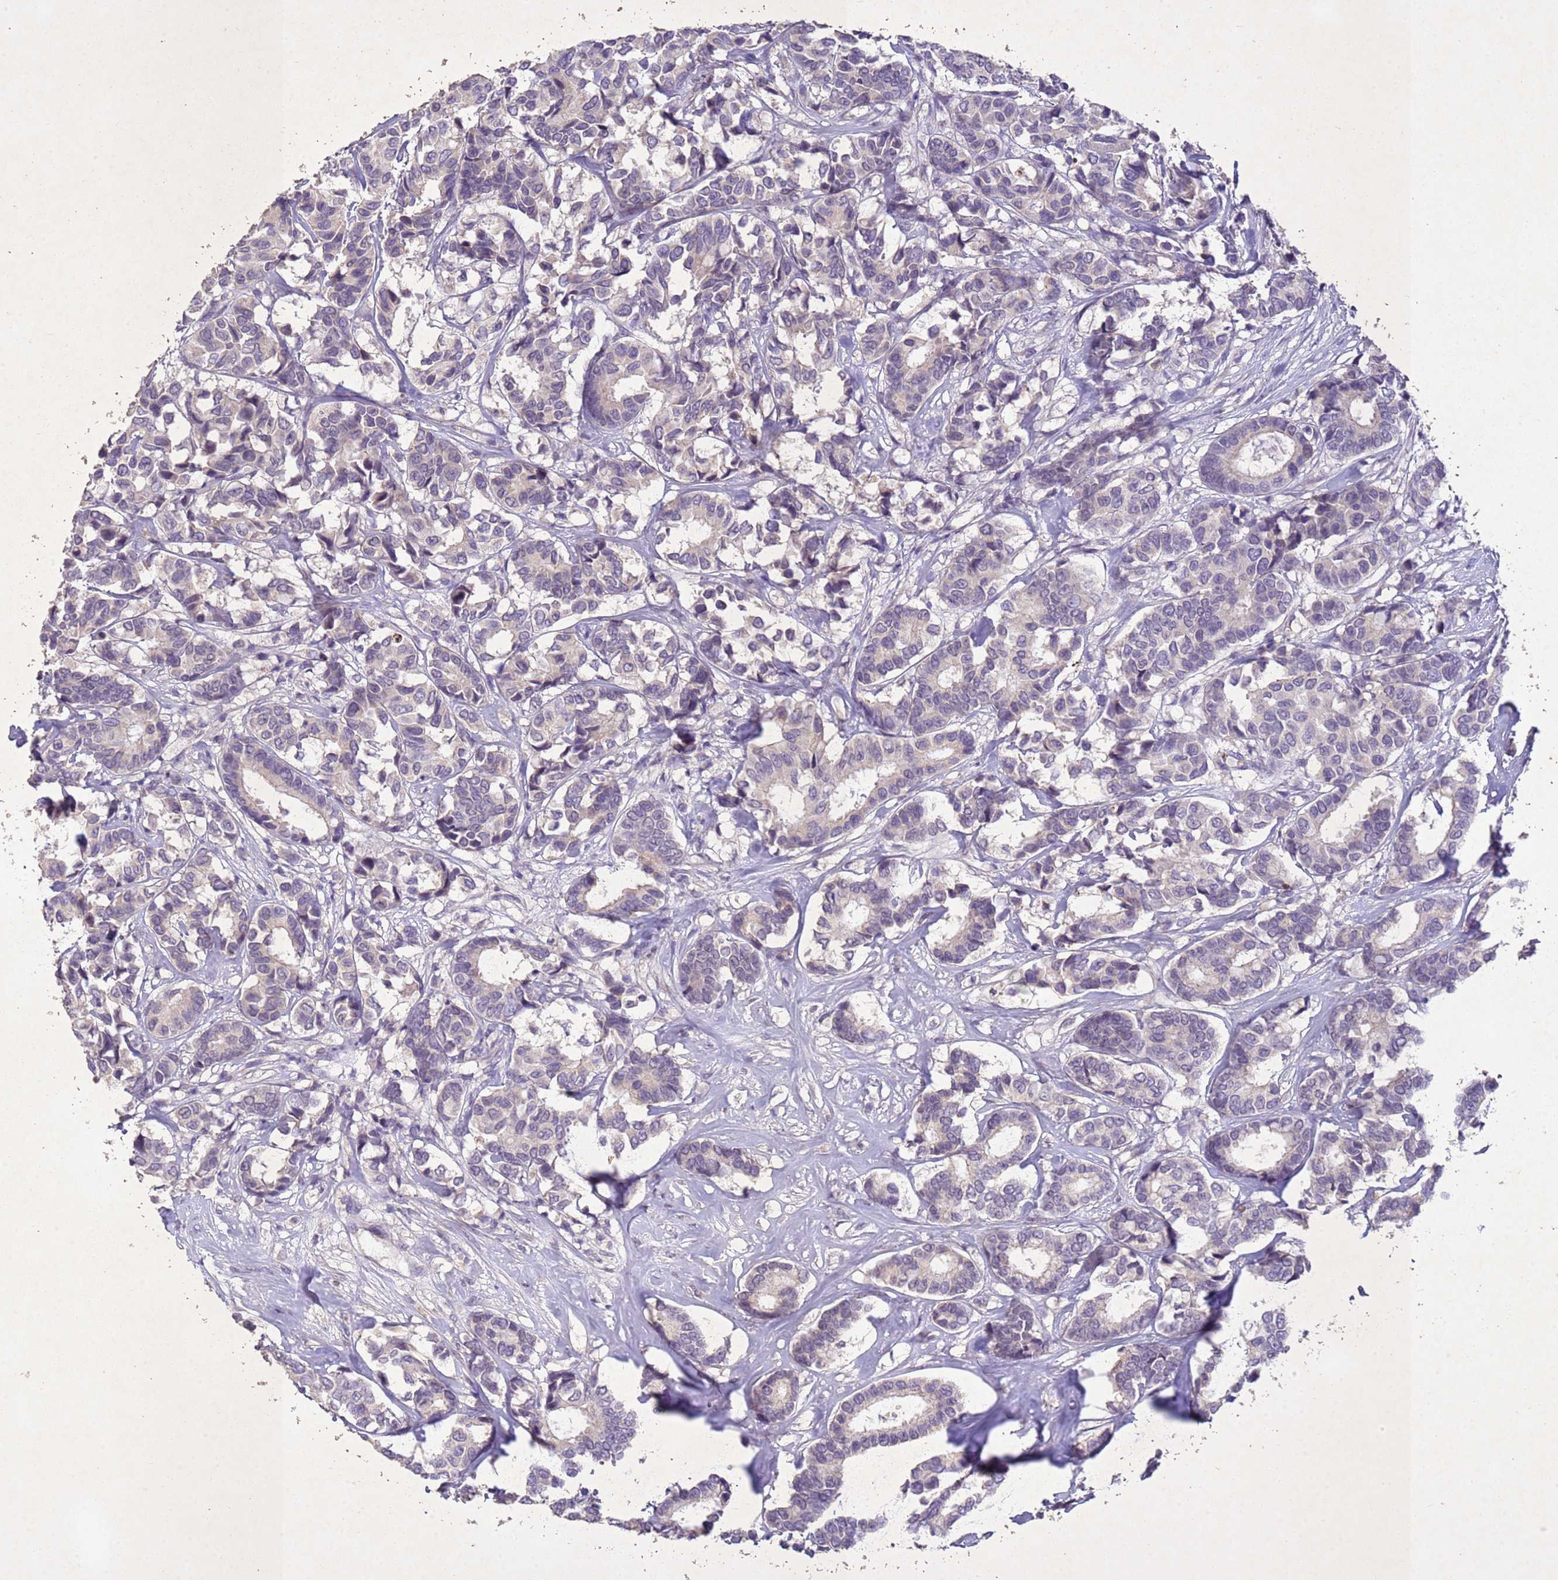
{"staining": {"intensity": "negative", "quantity": "none", "location": "none"}, "tissue": "breast cancer", "cell_type": "Tumor cells", "image_type": "cancer", "snomed": [{"axis": "morphology", "description": "Normal tissue, NOS"}, {"axis": "morphology", "description": "Duct carcinoma"}, {"axis": "topography", "description": "Breast"}], "caption": "Human breast cancer stained for a protein using IHC exhibits no staining in tumor cells.", "gene": "NLRP11", "patient": {"sex": "female", "age": 87}}